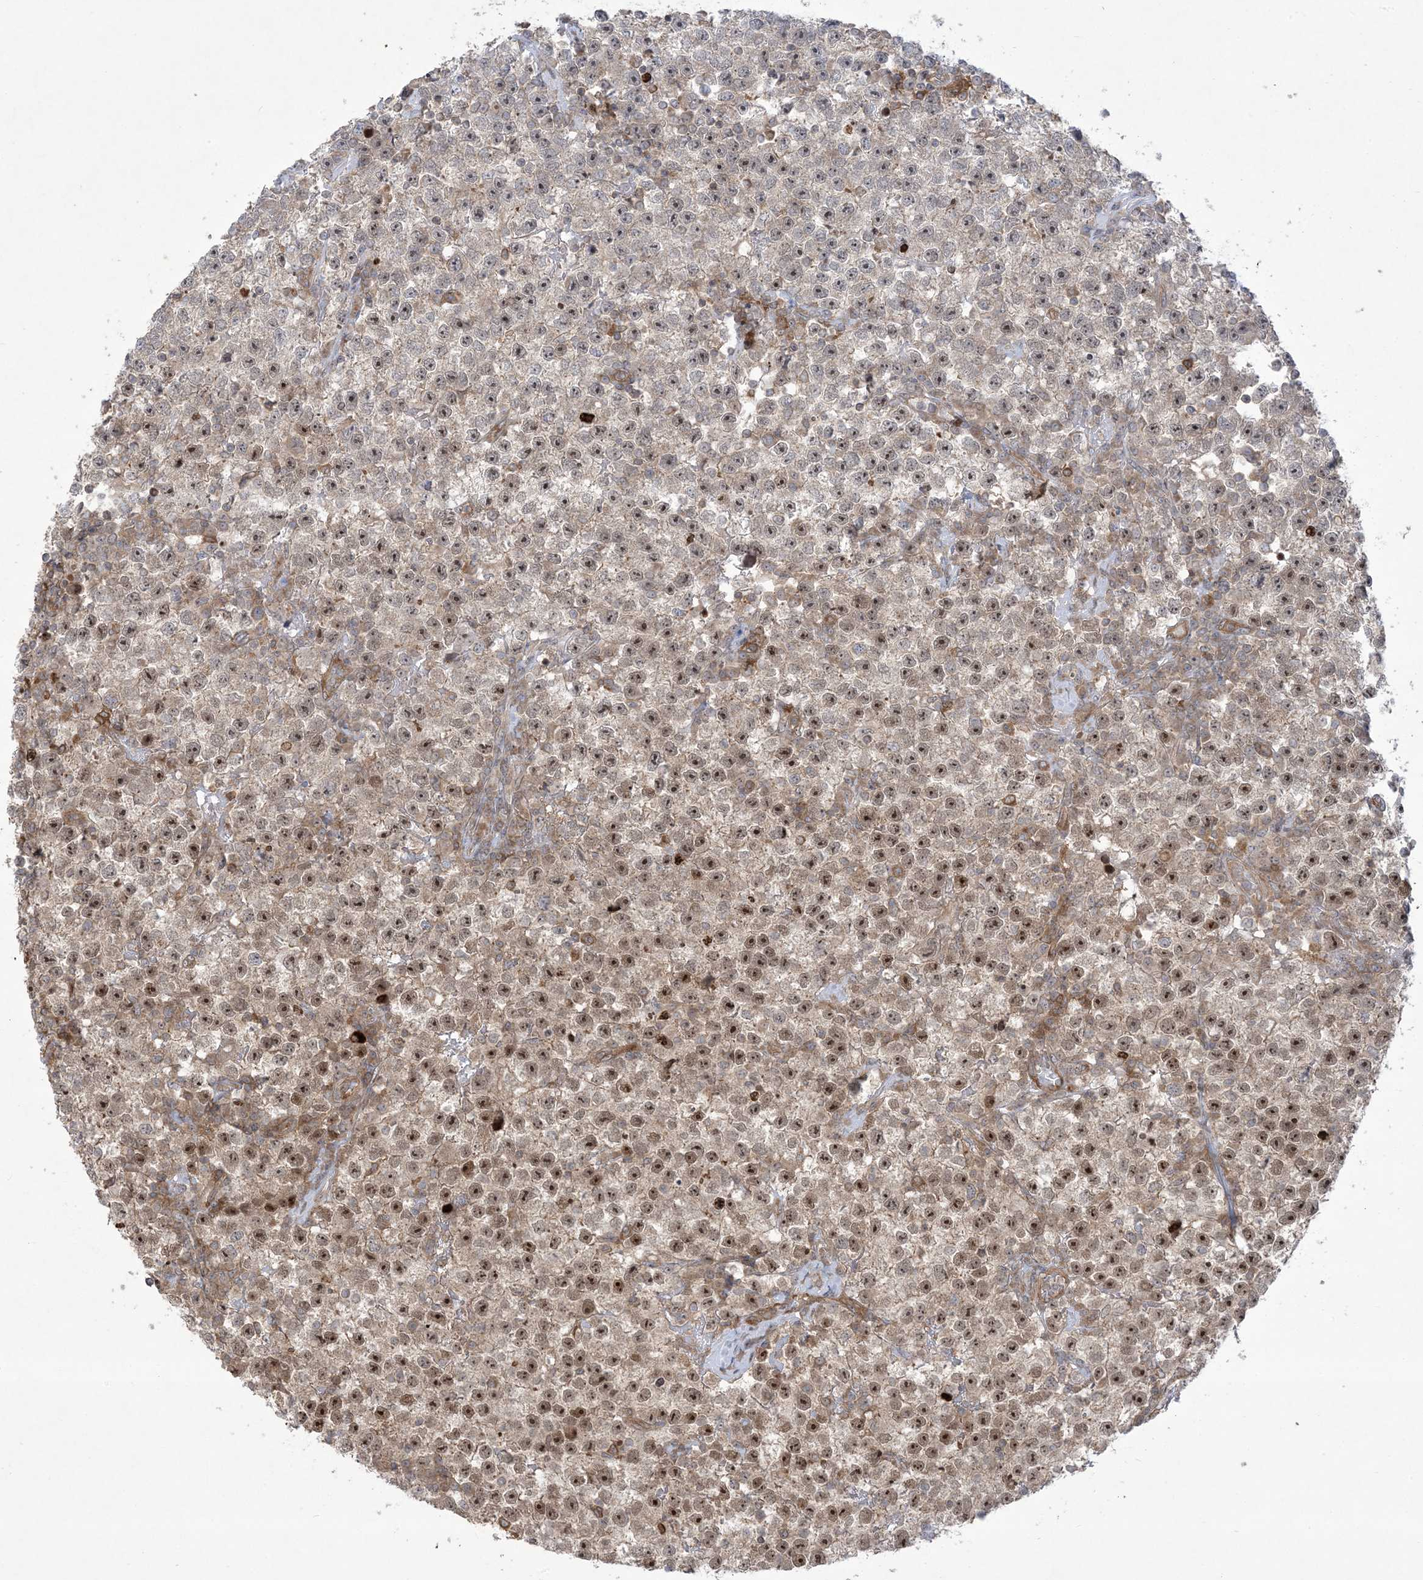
{"staining": {"intensity": "moderate", "quantity": ">75%", "location": "cytoplasmic/membranous,nuclear"}, "tissue": "testis cancer", "cell_type": "Tumor cells", "image_type": "cancer", "snomed": [{"axis": "morphology", "description": "Seminoma, NOS"}, {"axis": "topography", "description": "Testis"}], "caption": "A high-resolution histopathology image shows immunohistochemistry (IHC) staining of testis seminoma, which demonstrates moderate cytoplasmic/membranous and nuclear positivity in approximately >75% of tumor cells.", "gene": "SOGA3", "patient": {"sex": "male", "age": 22}}